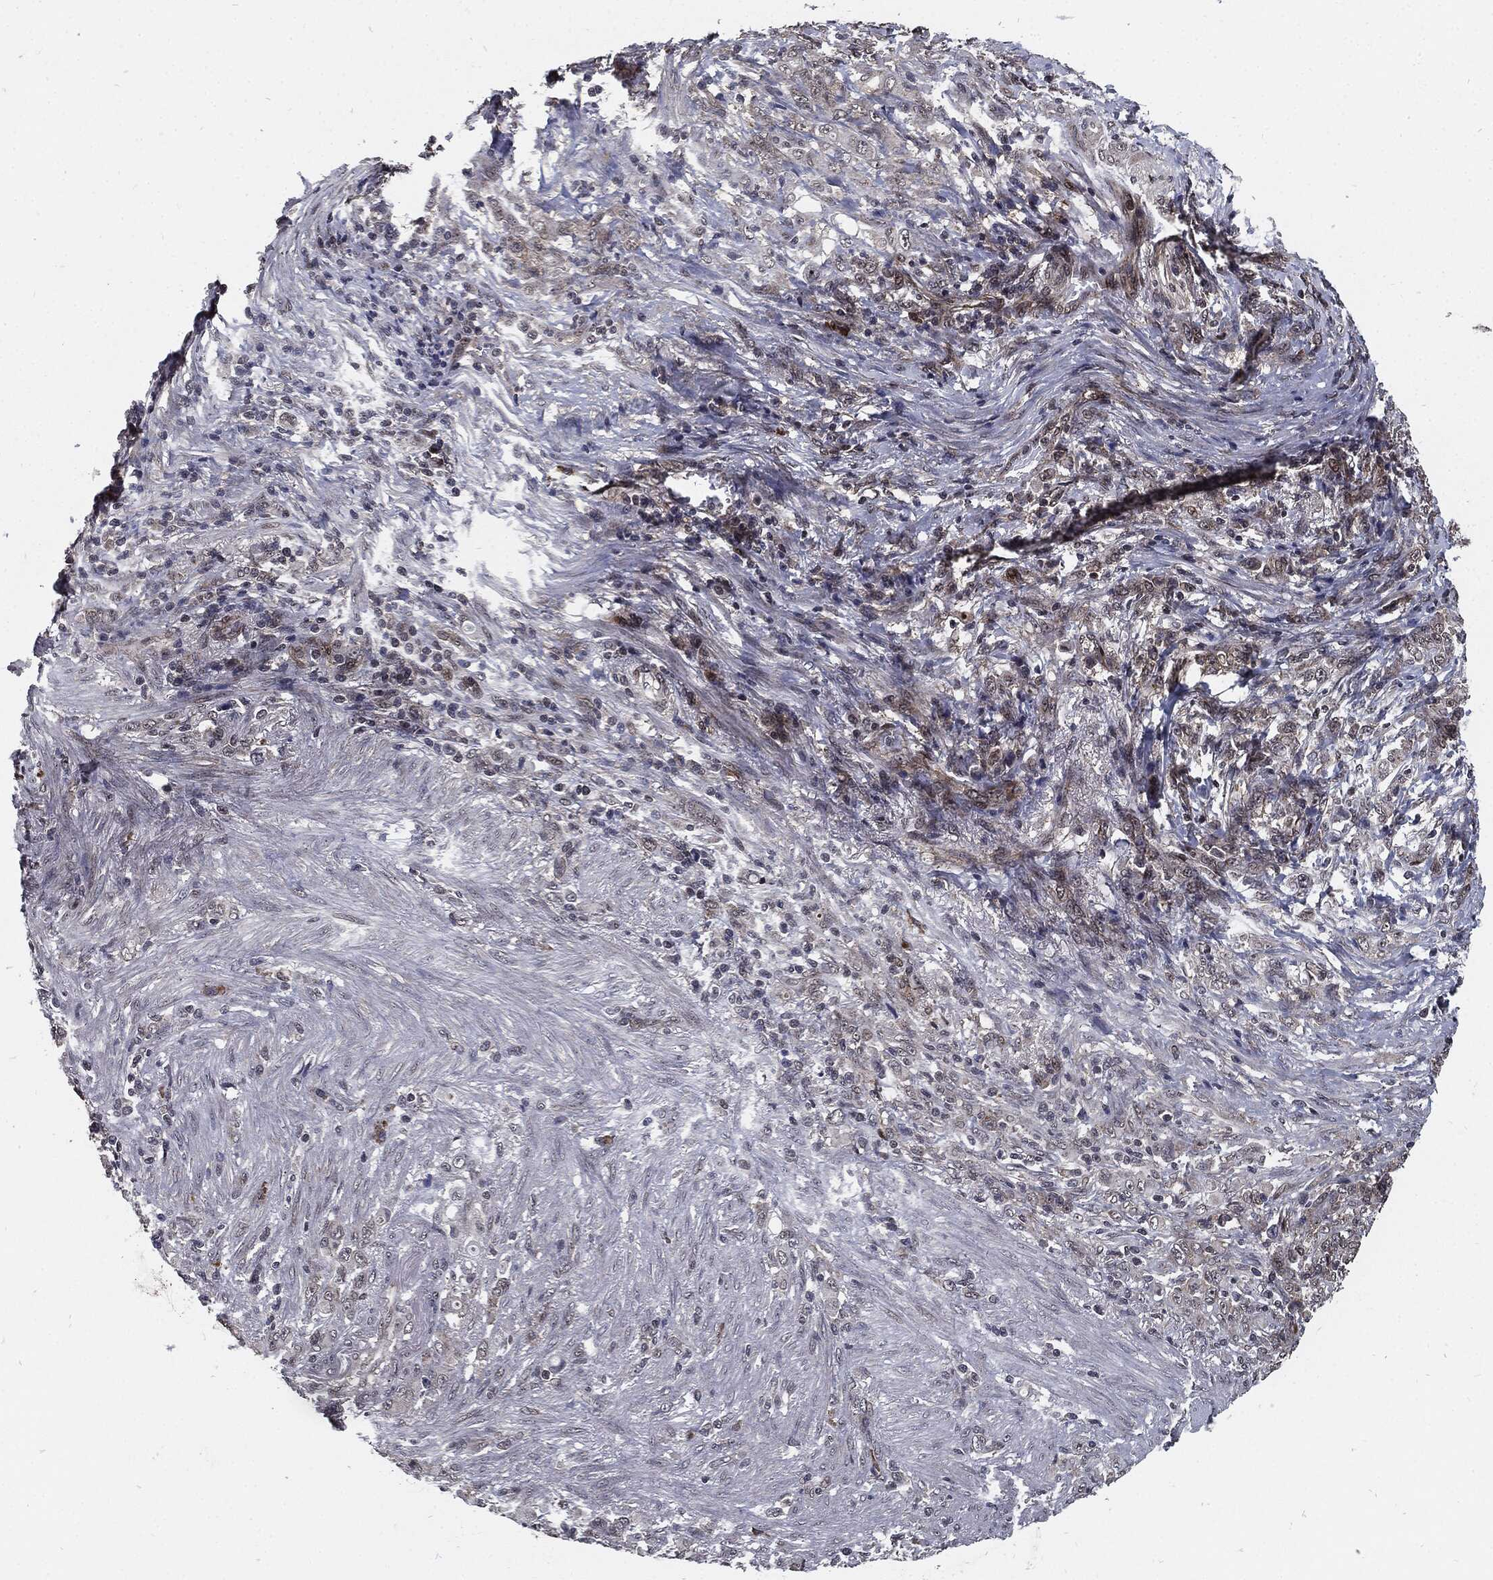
{"staining": {"intensity": "negative", "quantity": "none", "location": "none"}, "tissue": "stomach cancer", "cell_type": "Tumor cells", "image_type": "cancer", "snomed": [{"axis": "morphology", "description": "Normal tissue, NOS"}, {"axis": "morphology", "description": "Adenocarcinoma, NOS"}, {"axis": "topography", "description": "Stomach"}], "caption": "A high-resolution histopathology image shows immunohistochemistry (IHC) staining of stomach cancer, which exhibits no significant expression in tumor cells. (Immunohistochemistry (ihc), brightfield microscopy, high magnification).", "gene": "PTPA", "patient": {"sex": "female", "age": 79}}